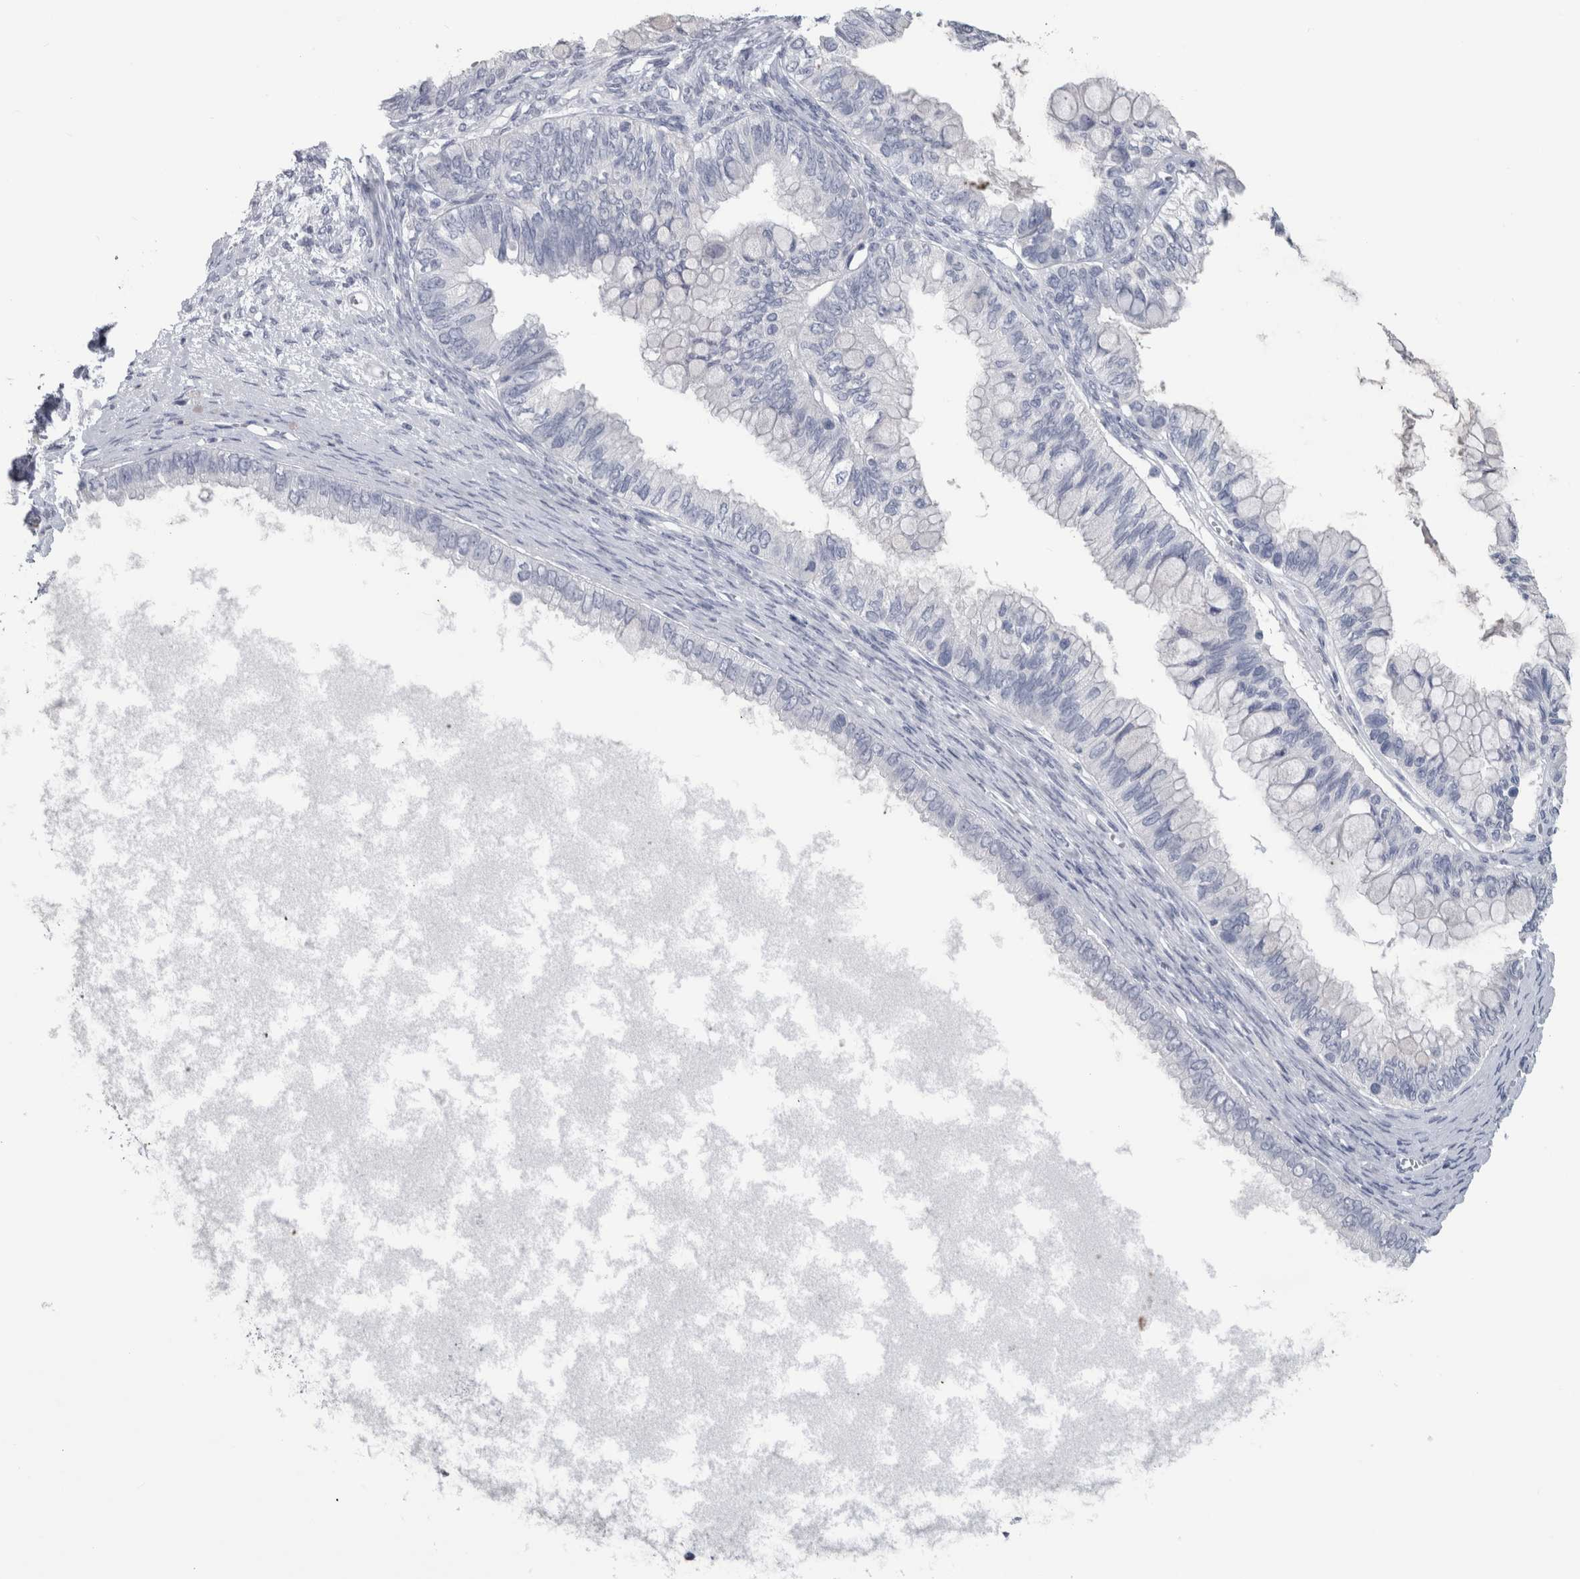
{"staining": {"intensity": "negative", "quantity": "none", "location": "none"}, "tissue": "ovarian cancer", "cell_type": "Tumor cells", "image_type": "cancer", "snomed": [{"axis": "morphology", "description": "Cystadenocarcinoma, mucinous, NOS"}, {"axis": "topography", "description": "Ovary"}], "caption": "Ovarian cancer stained for a protein using IHC demonstrates no expression tumor cells.", "gene": "PTH", "patient": {"sex": "female", "age": 80}}